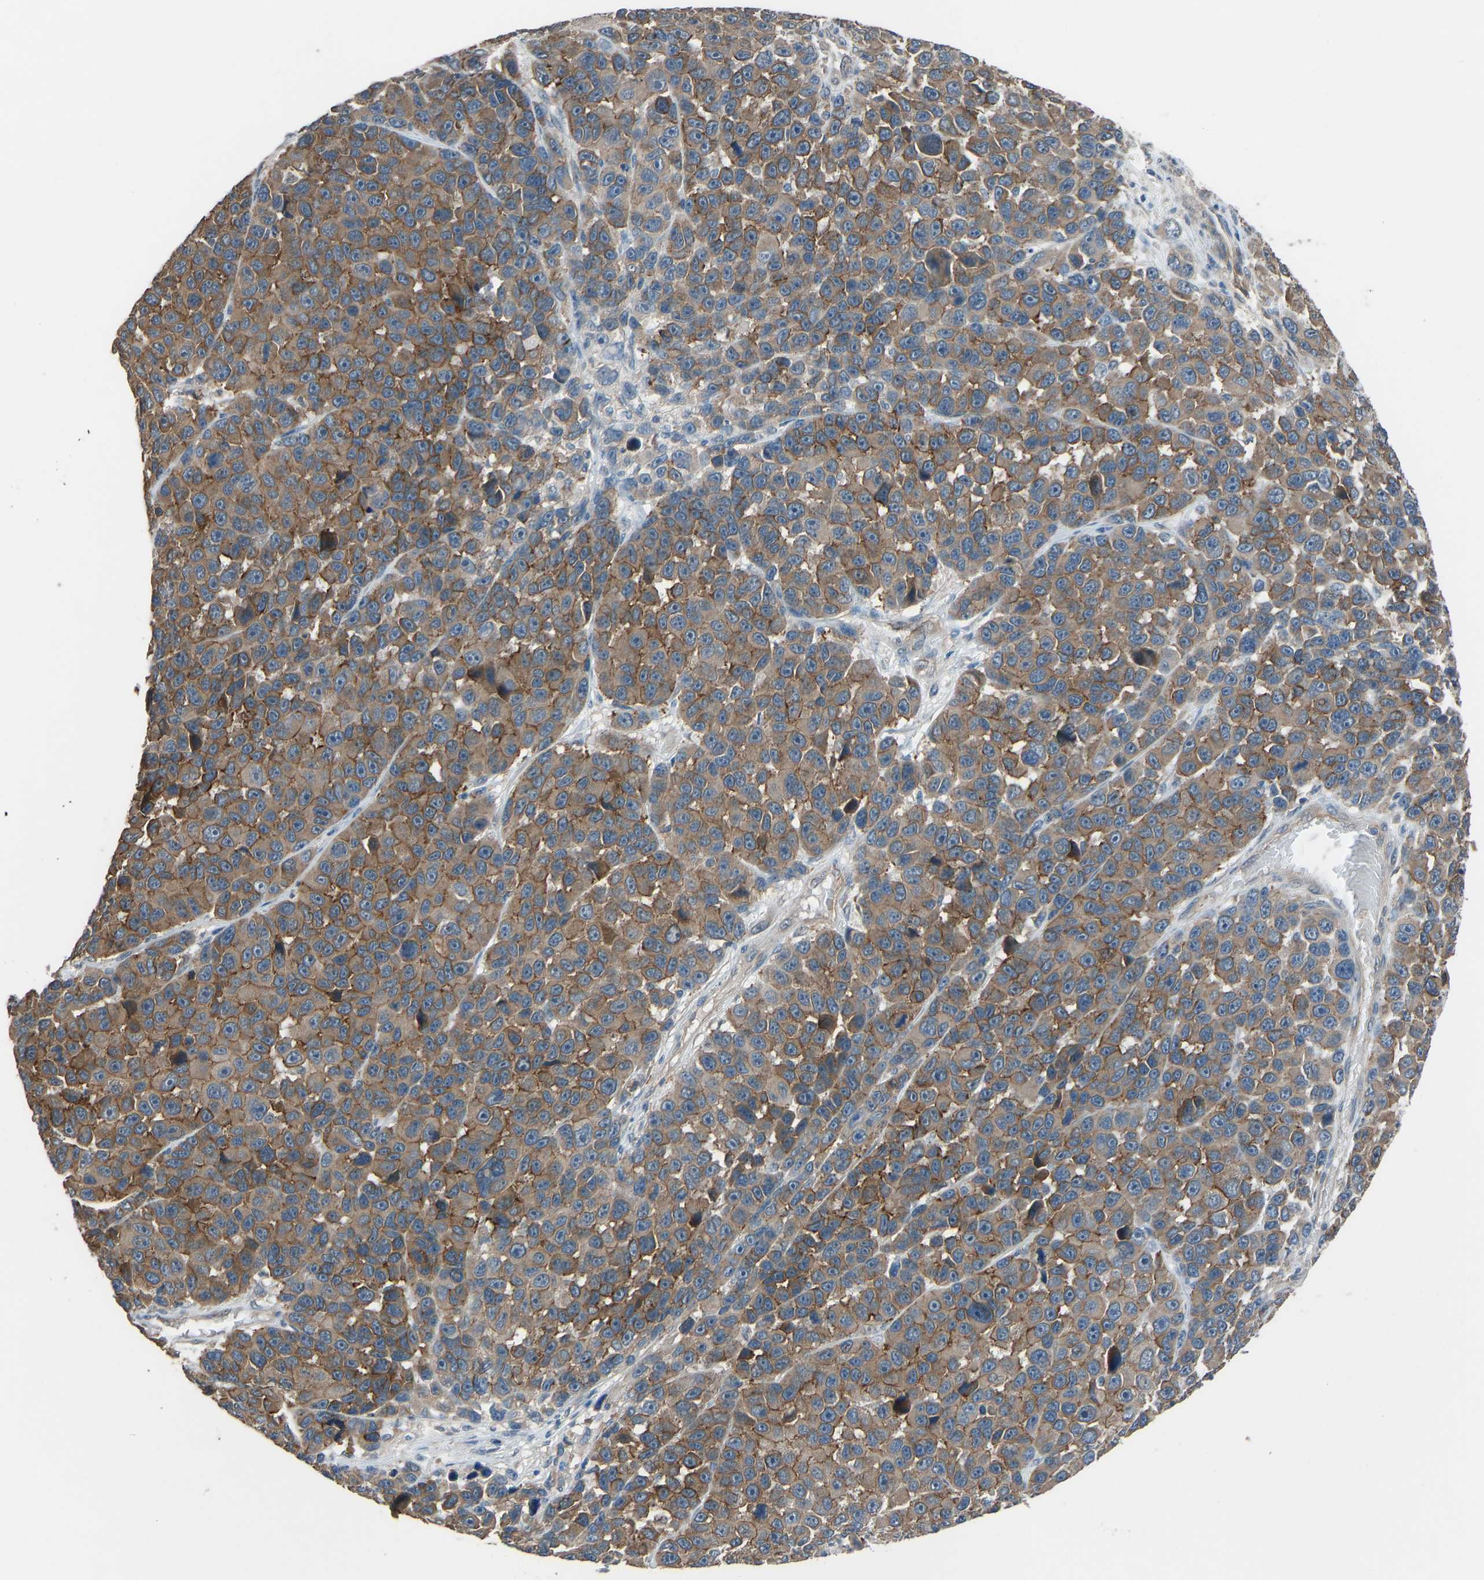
{"staining": {"intensity": "moderate", "quantity": ">75%", "location": "cytoplasmic/membranous"}, "tissue": "melanoma", "cell_type": "Tumor cells", "image_type": "cancer", "snomed": [{"axis": "morphology", "description": "Malignant melanoma, NOS"}, {"axis": "topography", "description": "Skin"}], "caption": "High-power microscopy captured an IHC image of malignant melanoma, revealing moderate cytoplasmic/membranous staining in about >75% of tumor cells. The protein is stained brown, and the nuclei are stained in blue (DAB (3,3'-diaminobenzidine) IHC with brightfield microscopy, high magnification).", "gene": "SLC43A1", "patient": {"sex": "male", "age": 53}}